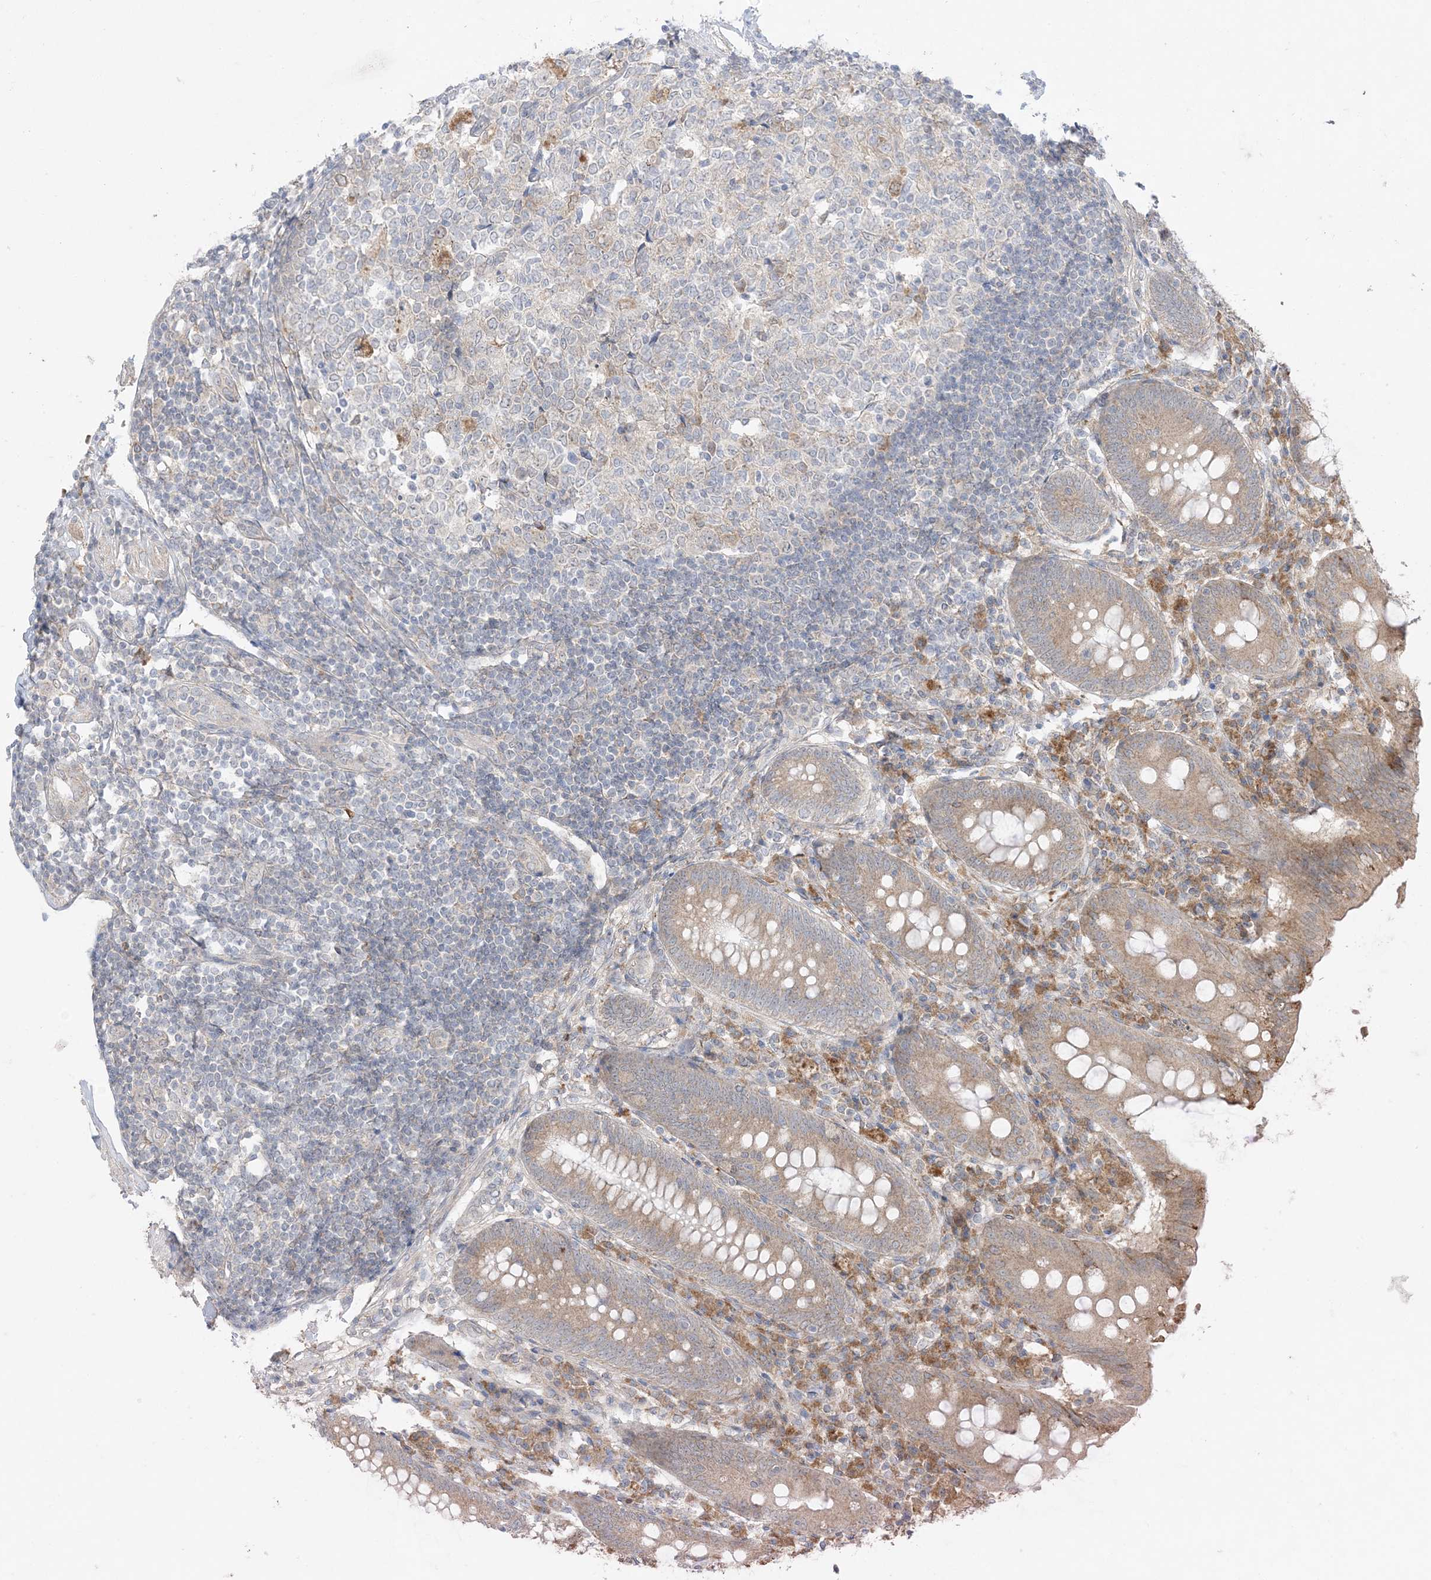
{"staining": {"intensity": "moderate", "quantity": "25%-75%", "location": "cytoplasmic/membranous"}, "tissue": "appendix", "cell_type": "Glandular cells", "image_type": "normal", "snomed": [{"axis": "morphology", "description": "Normal tissue, NOS"}, {"axis": "topography", "description": "Appendix"}], "caption": "A micrograph showing moderate cytoplasmic/membranous expression in approximately 25%-75% of glandular cells in unremarkable appendix, as visualized by brown immunohistochemical staining.", "gene": "ODC1", "patient": {"sex": "female", "age": 54}}